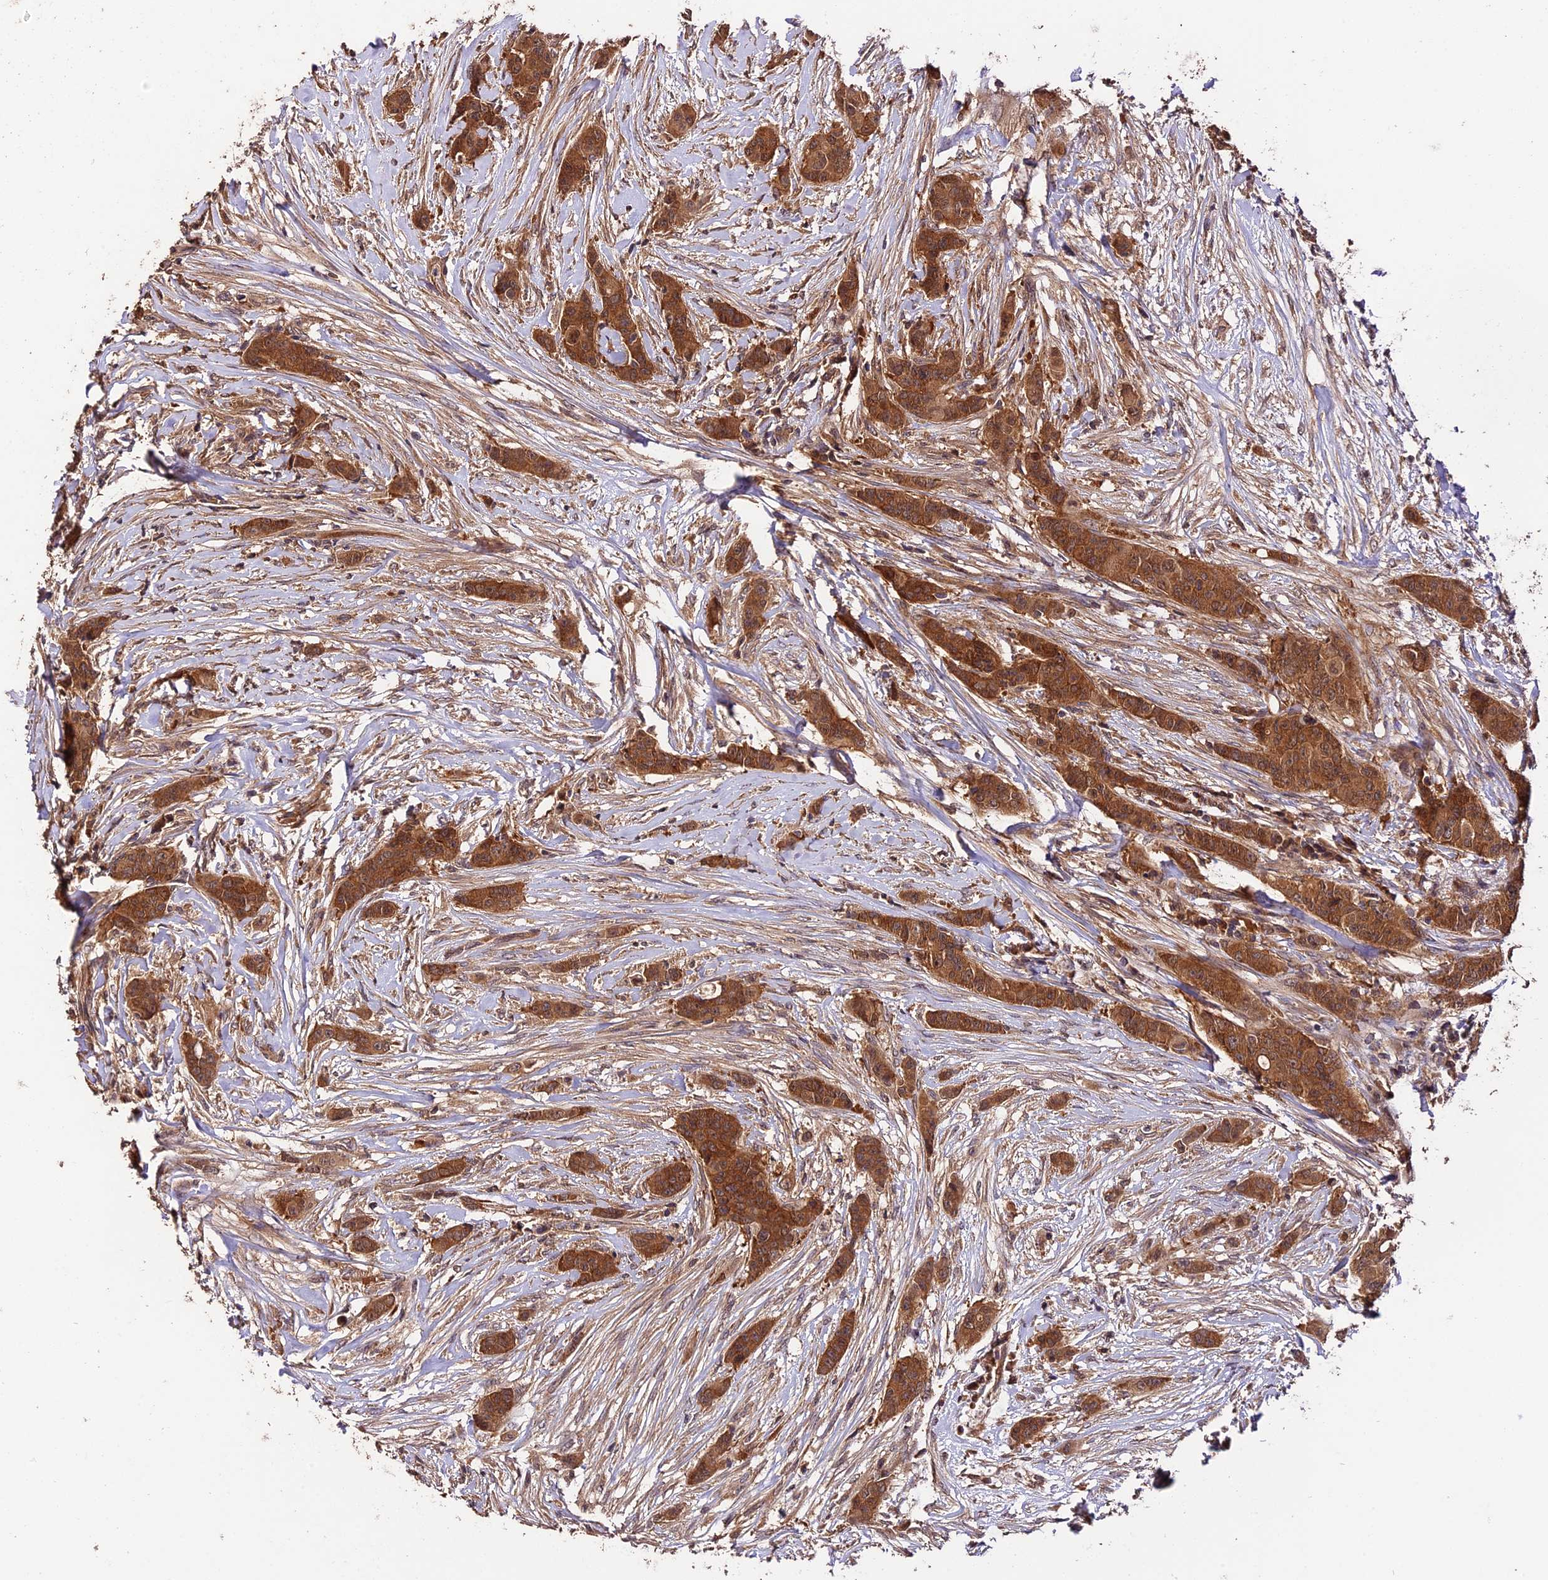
{"staining": {"intensity": "strong", "quantity": ">75%", "location": "cytoplasmic/membranous"}, "tissue": "breast cancer", "cell_type": "Tumor cells", "image_type": "cancer", "snomed": [{"axis": "morphology", "description": "Duct carcinoma"}, {"axis": "topography", "description": "Breast"}], "caption": "Breast cancer tissue exhibits strong cytoplasmic/membranous expression in about >75% of tumor cells", "gene": "TRMT1", "patient": {"sex": "female", "age": 40}}